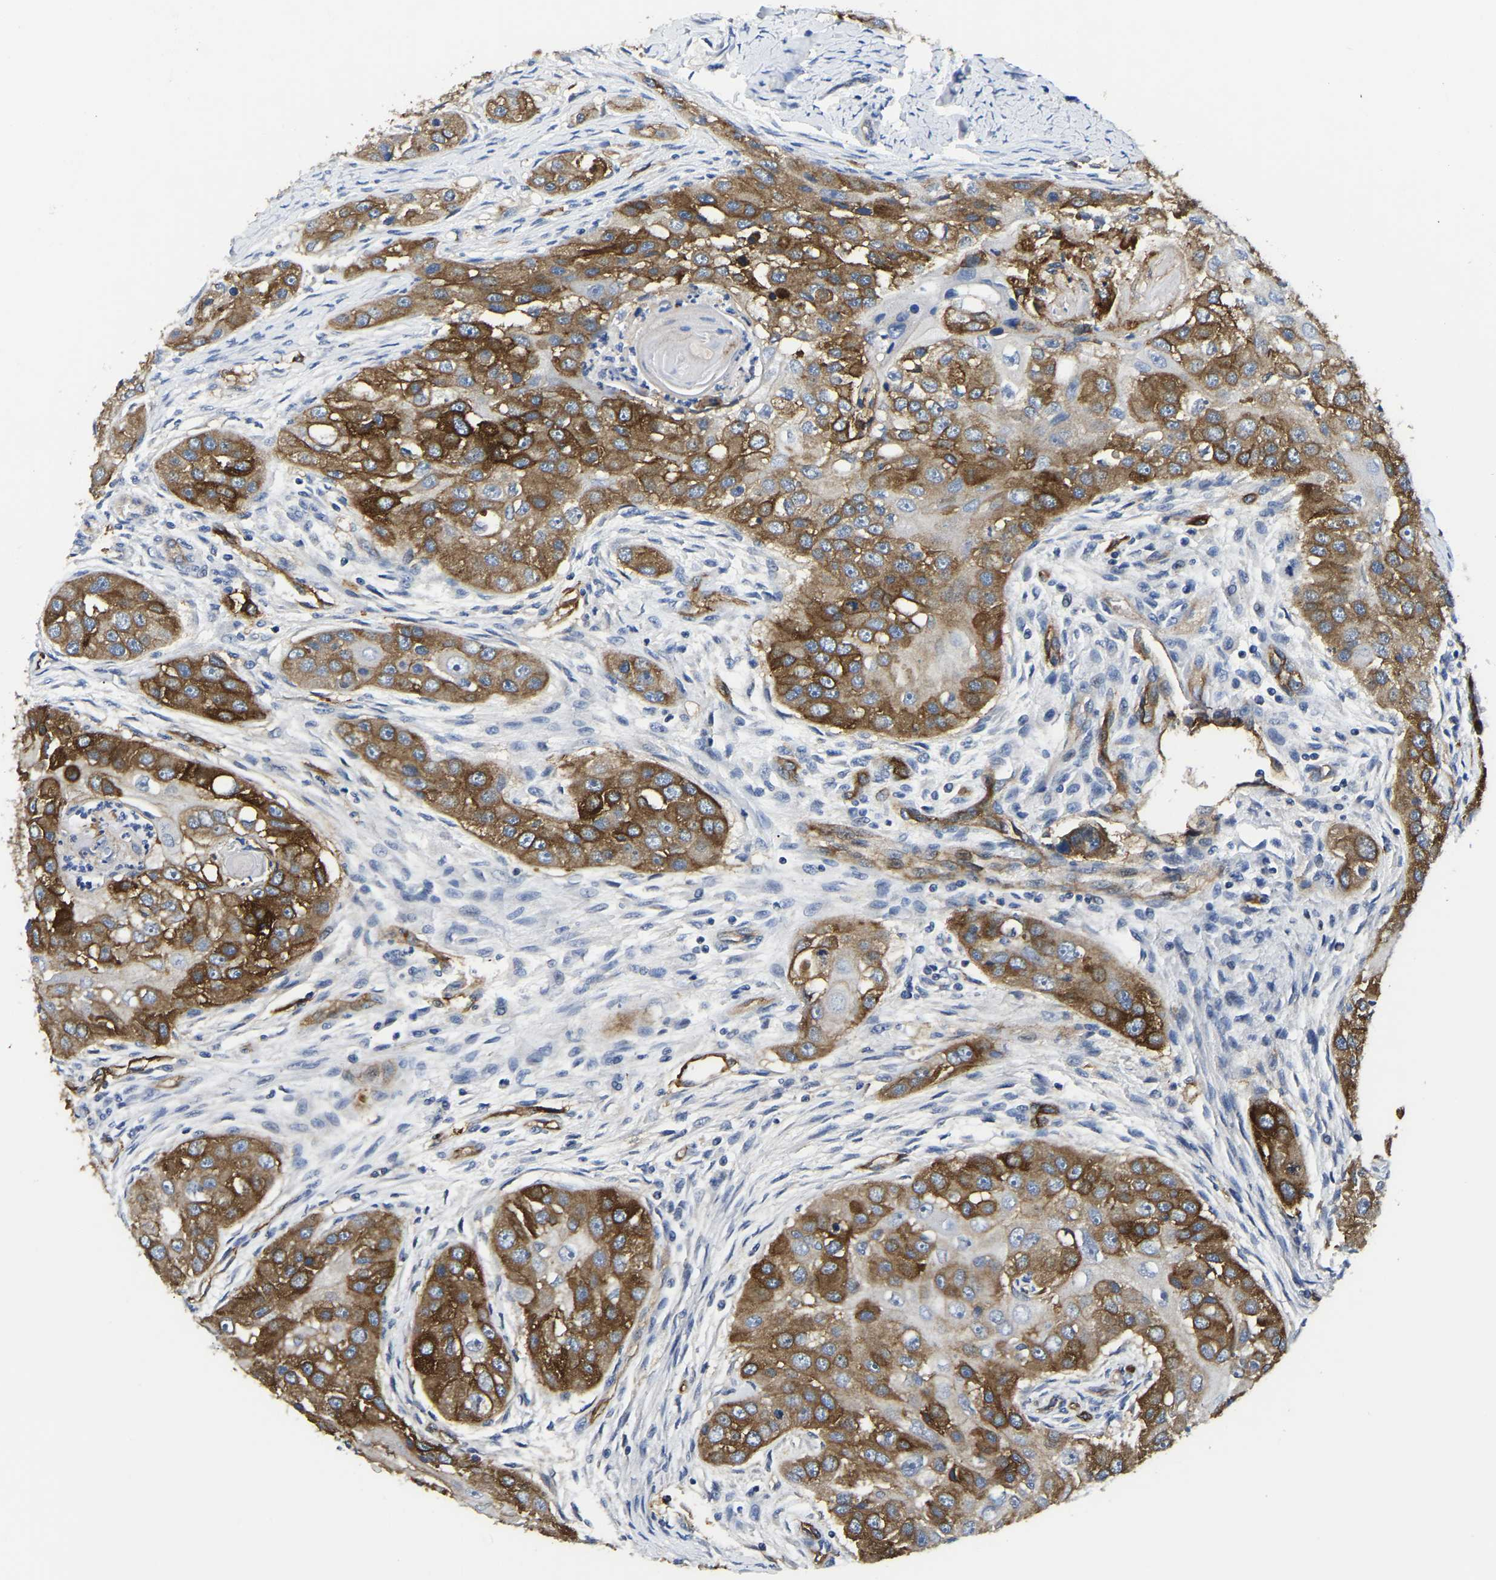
{"staining": {"intensity": "moderate", "quantity": ">75%", "location": "cytoplasmic/membranous"}, "tissue": "head and neck cancer", "cell_type": "Tumor cells", "image_type": "cancer", "snomed": [{"axis": "morphology", "description": "Normal tissue, NOS"}, {"axis": "morphology", "description": "Squamous cell carcinoma, NOS"}, {"axis": "topography", "description": "Skeletal muscle"}, {"axis": "topography", "description": "Head-Neck"}], "caption": "Immunohistochemistry micrograph of neoplastic tissue: human squamous cell carcinoma (head and neck) stained using immunohistochemistry displays medium levels of moderate protein expression localized specifically in the cytoplasmic/membranous of tumor cells, appearing as a cytoplasmic/membranous brown color.", "gene": "ITGA2", "patient": {"sex": "male", "age": 51}}